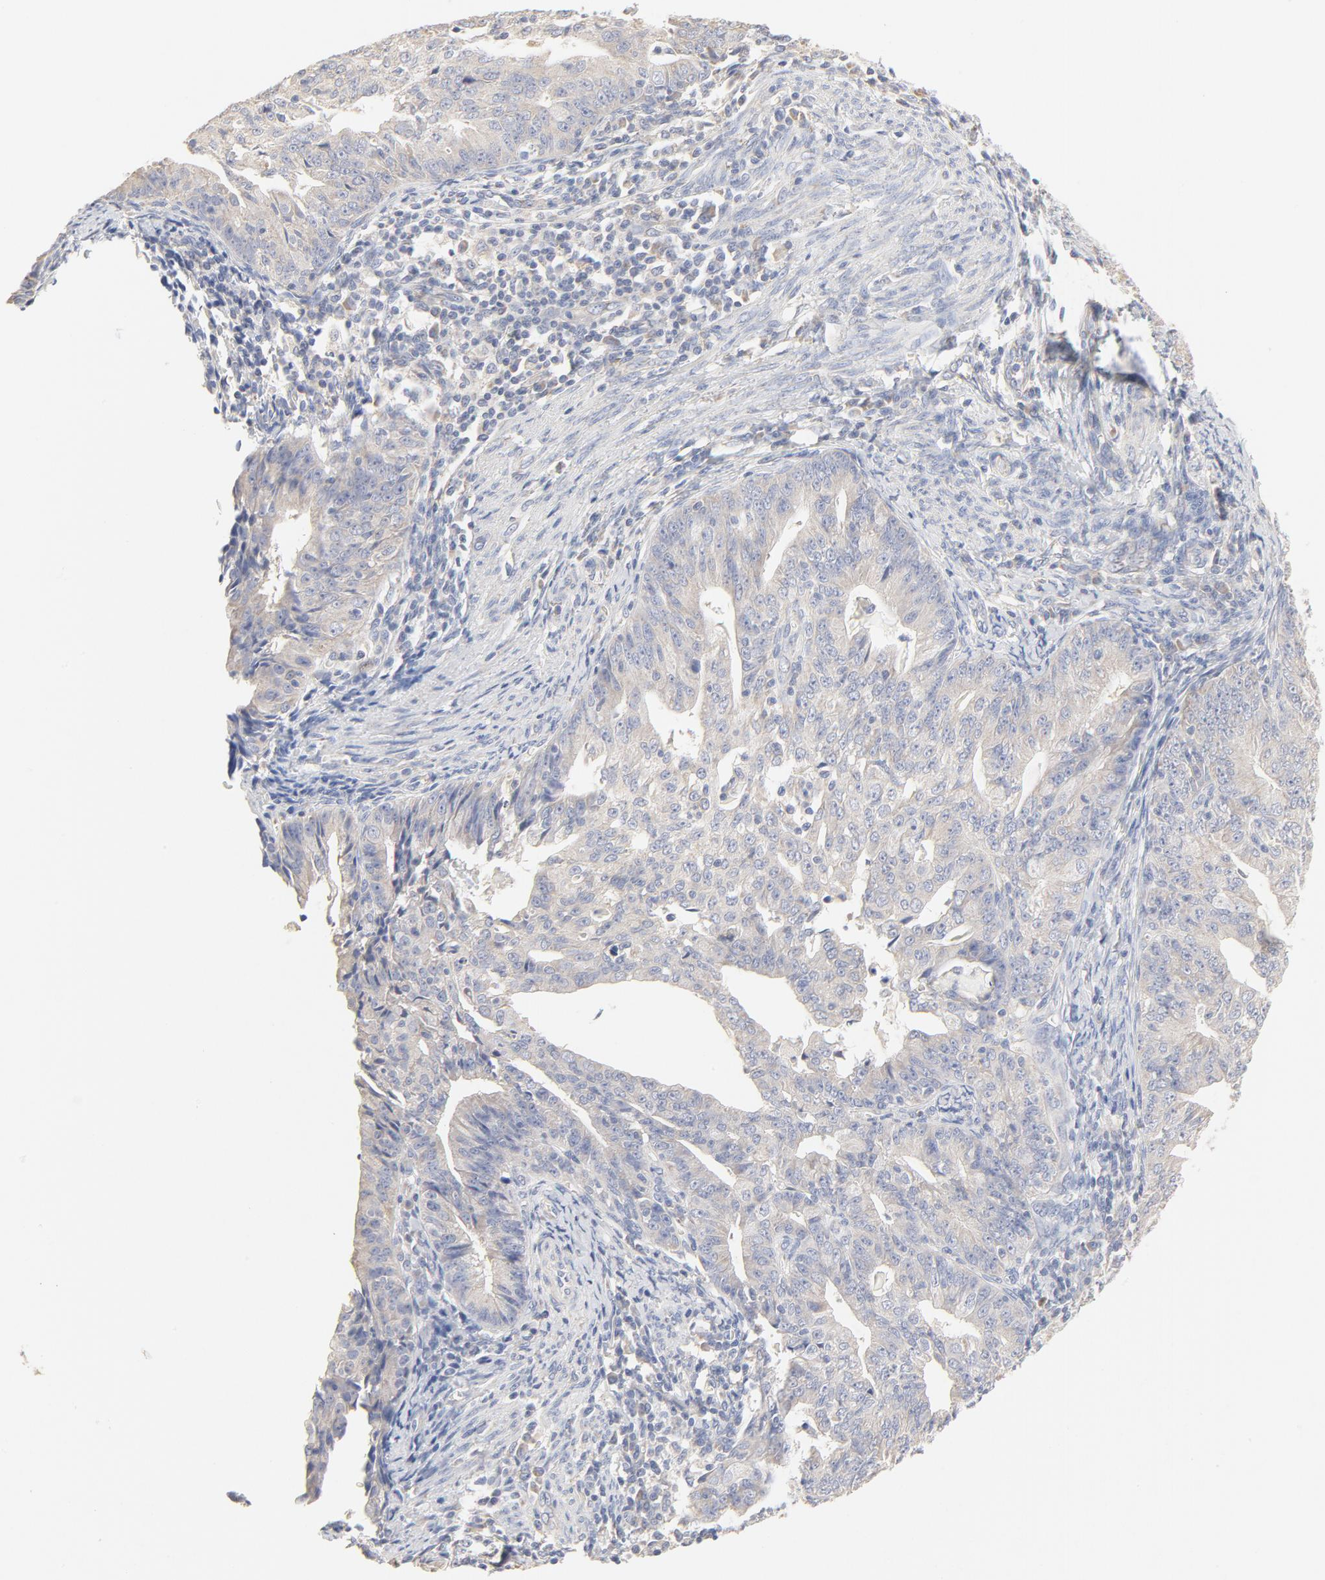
{"staining": {"intensity": "negative", "quantity": "none", "location": "none"}, "tissue": "endometrial cancer", "cell_type": "Tumor cells", "image_type": "cancer", "snomed": [{"axis": "morphology", "description": "Adenocarcinoma, NOS"}, {"axis": "topography", "description": "Endometrium"}], "caption": "Human adenocarcinoma (endometrial) stained for a protein using immunohistochemistry exhibits no expression in tumor cells.", "gene": "FCGBP", "patient": {"sex": "female", "age": 56}}